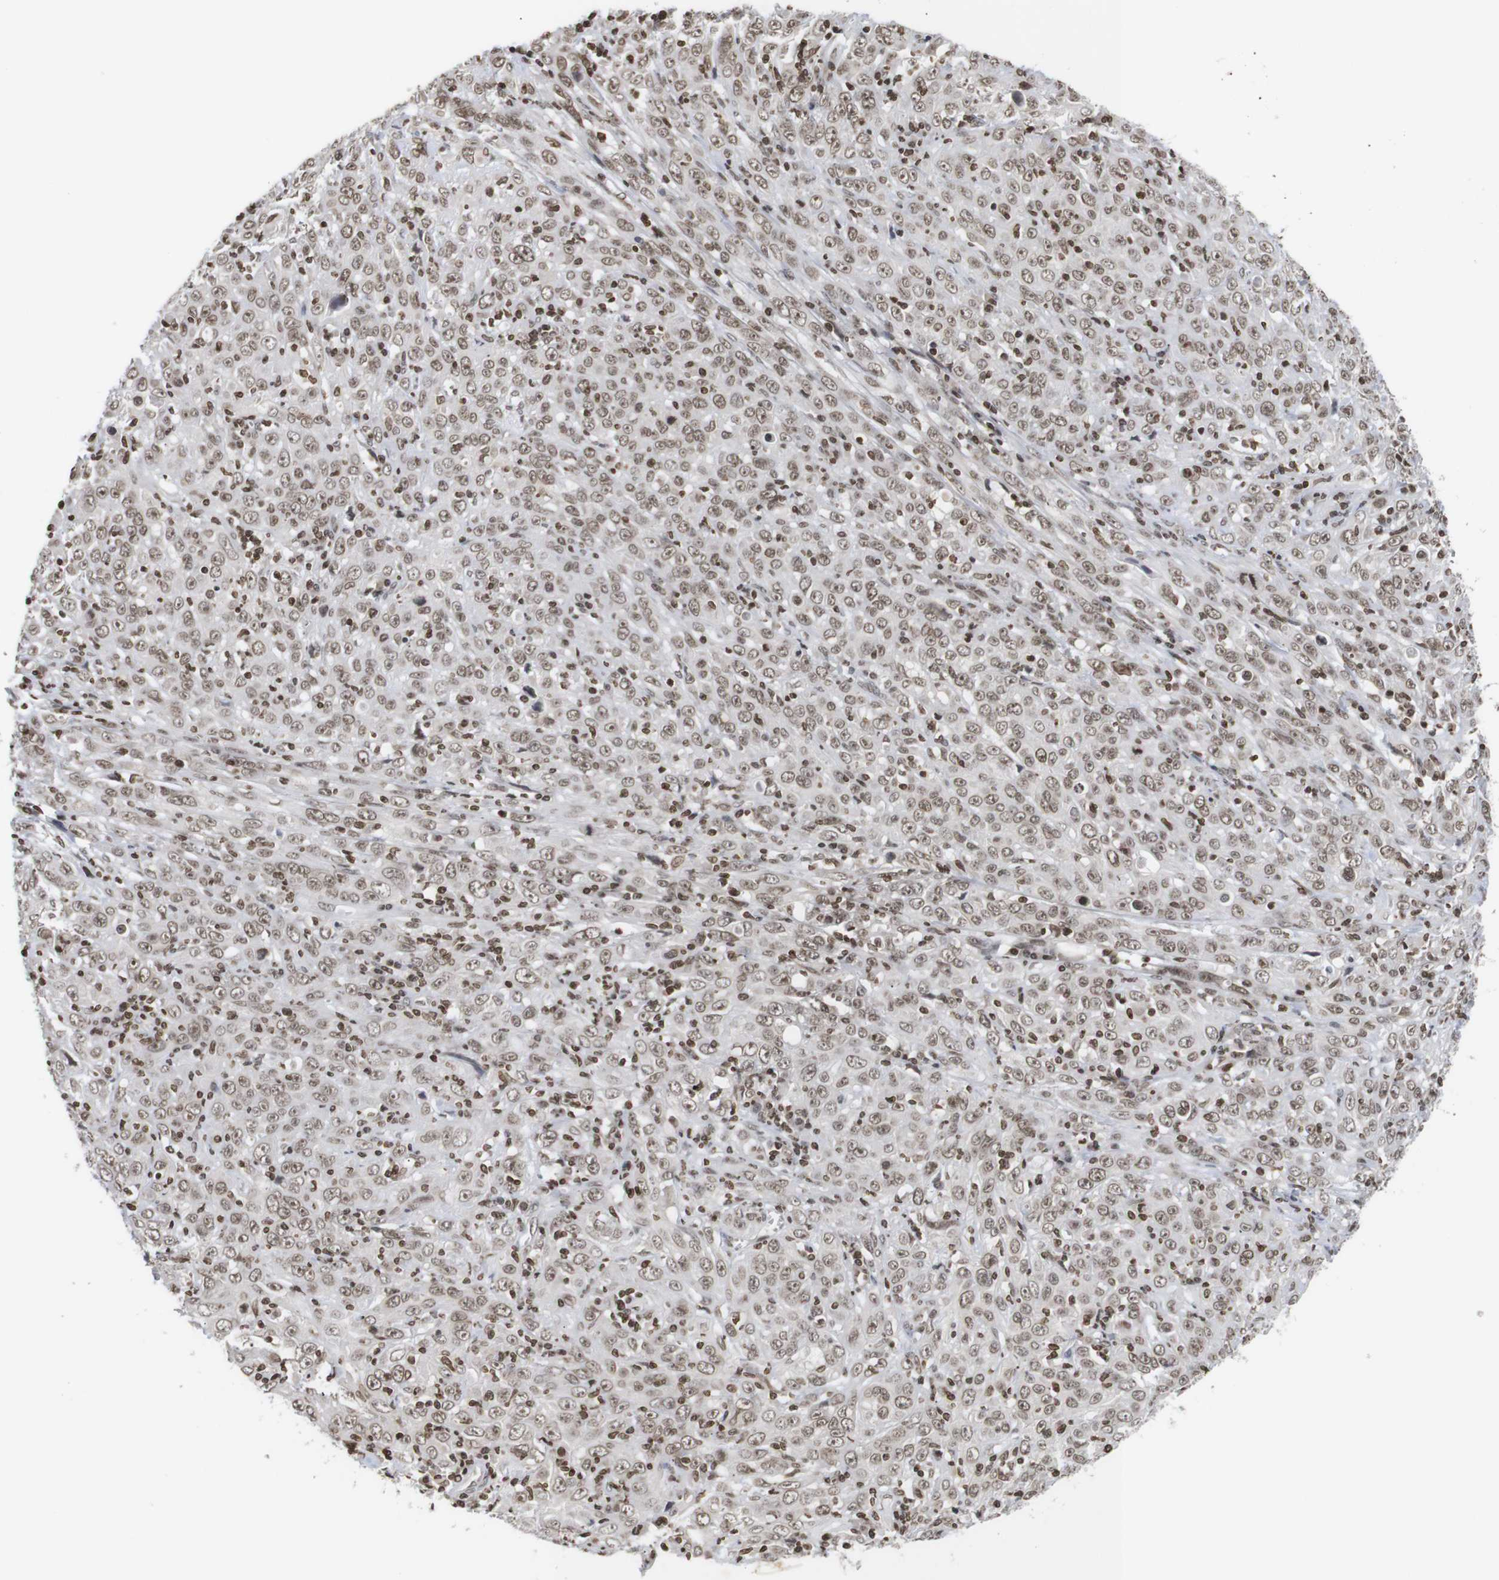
{"staining": {"intensity": "moderate", "quantity": ">75%", "location": "nuclear"}, "tissue": "cervical cancer", "cell_type": "Tumor cells", "image_type": "cancer", "snomed": [{"axis": "morphology", "description": "Squamous cell carcinoma, NOS"}, {"axis": "topography", "description": "Cervix"}], "caption": "Cervical cancer tissue exhibits moderate nuclear positivity in about >75% of tumor cells, visualized by immunohistochemistry.", "gene": "ETV5", "patient": {"sex": "female", "age": 46}}